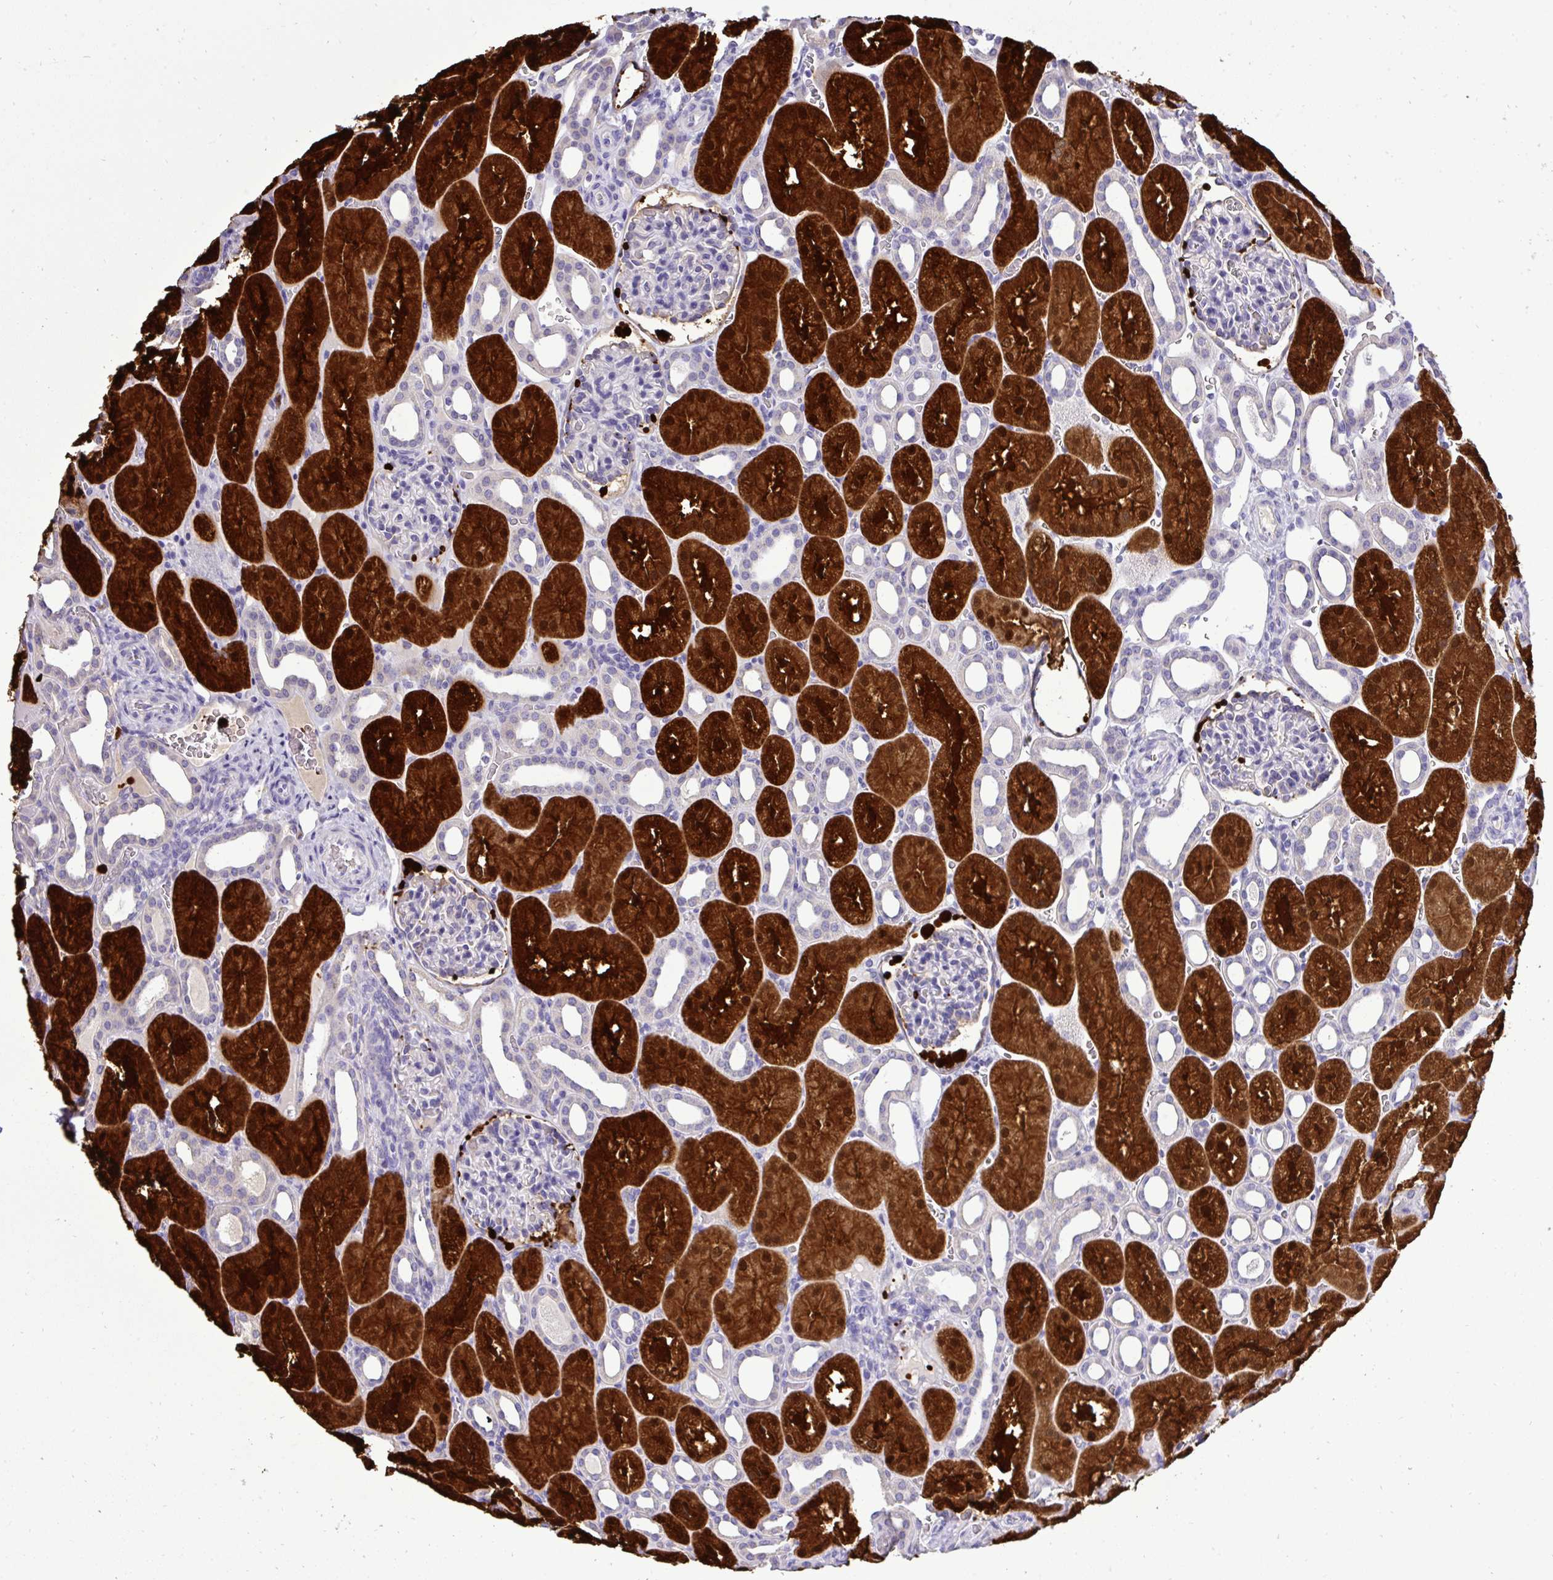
{"staining": {"intensity": "strong", "quantity": "<25%", "location": "cytoplasmic/membranous"}, "tissue": "kidney", "cell_type": "Cells in glomeruli", "image_type": "normal", "snomed": [{"axis": "morphology", "description": "Normal tissue, NOS"}, {"axis": "topography", "description": "Kidney"}], "caption": "Immunohistochemical staining of unremarkable human kidney reveals medium levels of strong cytoplasmic/membranous positivity in about <25% of cells in glomeruli. Ihc stains the protein of interest in brown and the nuclei are stained blue.", "gene": "ST8SIA2", "patient": {"sex": "male", "age": 2}}